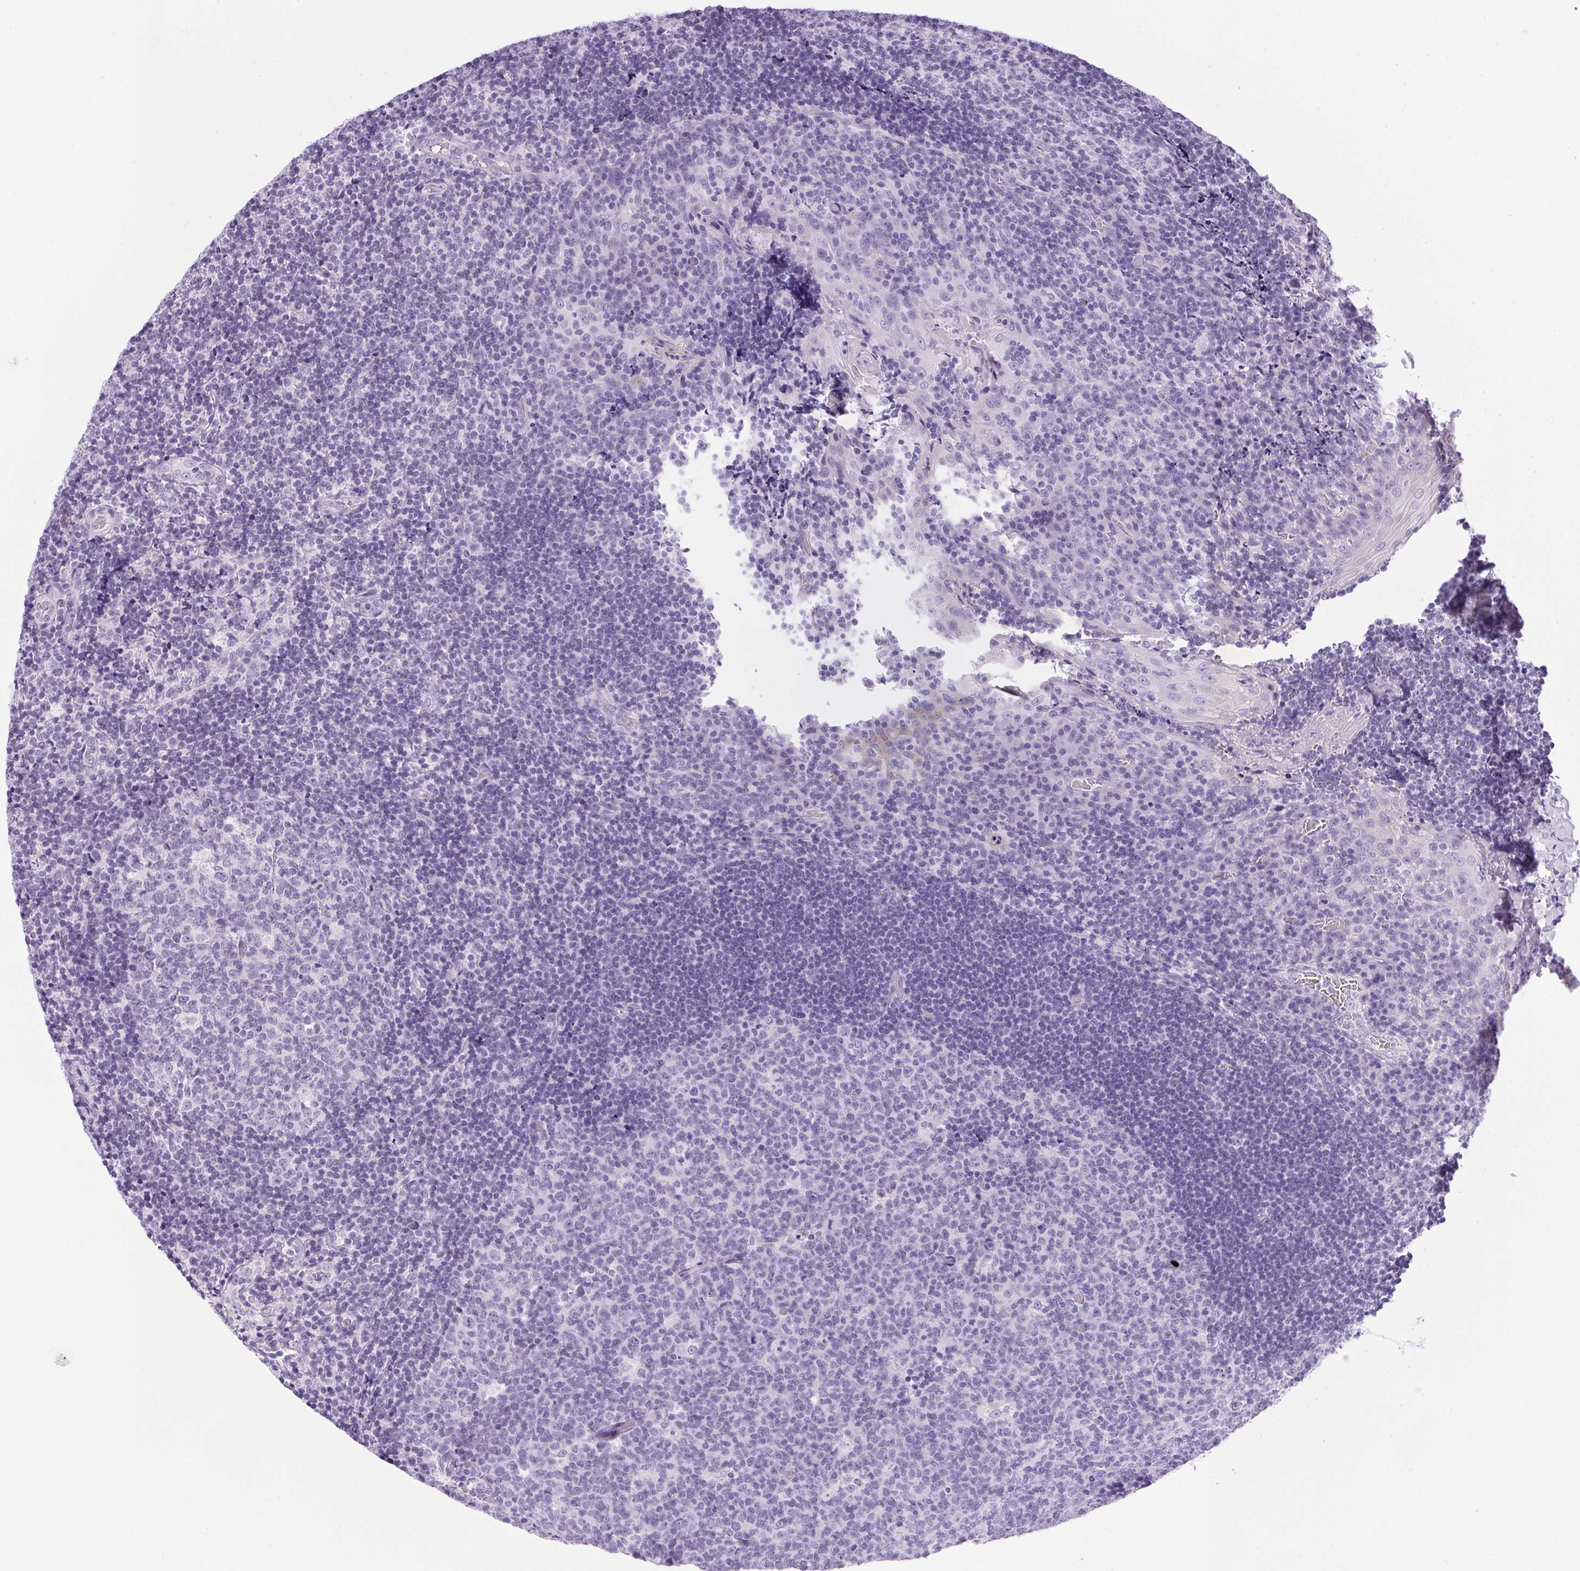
{"staining": {"intensity": "negative", "quantity": "none", "location": "none"}, "tissue": "tonsil", "cell_type": "Germinal center cells", "image_type": "normal", "snomed": [{"axis": "morphology", "description": "Normal tissue, NOS"}, {"axis": "topography", "description": "Tonsil"}], "caption": "An immunohistochemistry histopathology image of benign tonsil is shown. There is no staining in germinal center cells of tonsil.", "gene": "ATP6V0A4", "patient": {"sex": "male", "age": 17}}